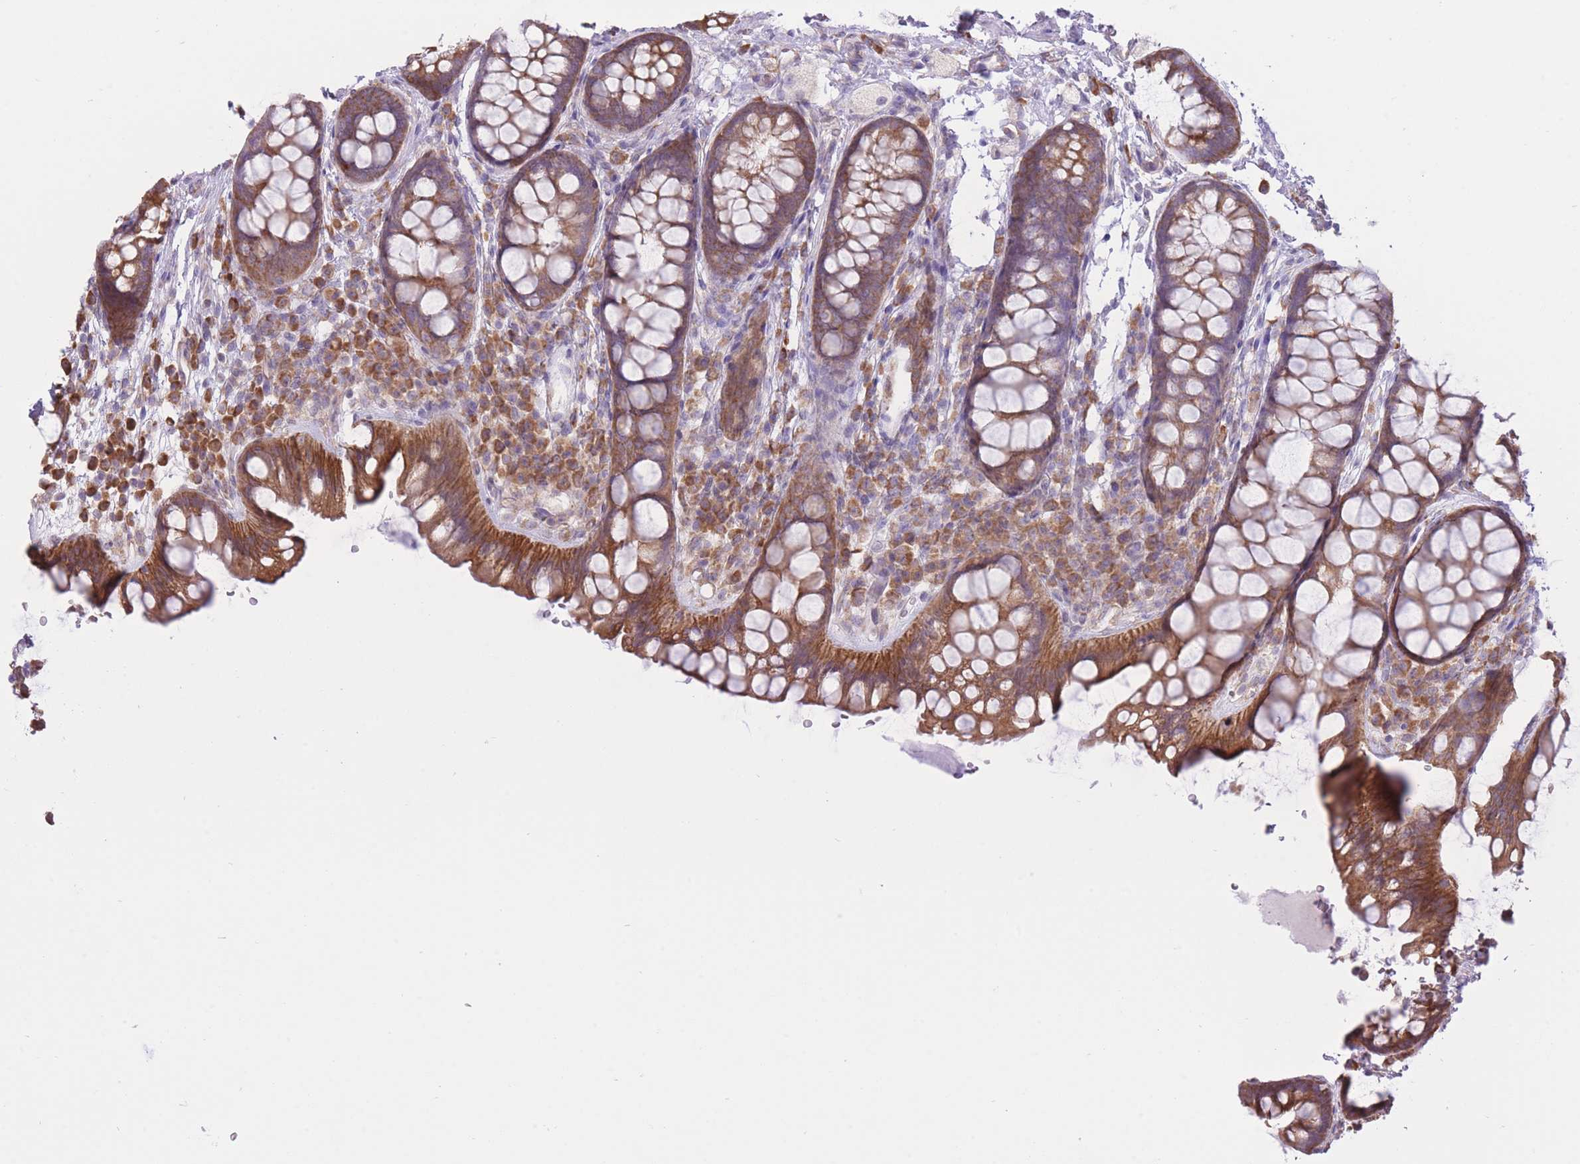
{"staining": {"intensity": "strong", "quantity": ">75%", "location": "cytoplasmic/membranous"}, "tissue": "rectum", "cell_type": "Glandular cells", "image_type": "normal", "snomed": [{"axis": "morphology", "description": "Normal tissue, NOS"}, {"axis": "topography", "description": "Rectum"}, {"axis": "topography", "description": "Peripheral nerve tissue"}], "caption": "Rectum stained for a protein shows strong cytoplasmic/membranous positivity in glandular cells. (DAB (3,3'-diaminobenzidine) IHC, brown staining for protein, blue staining for nuclei).", "gene": "ZNF501", "patient": {"sex": "female", "age": 69}}